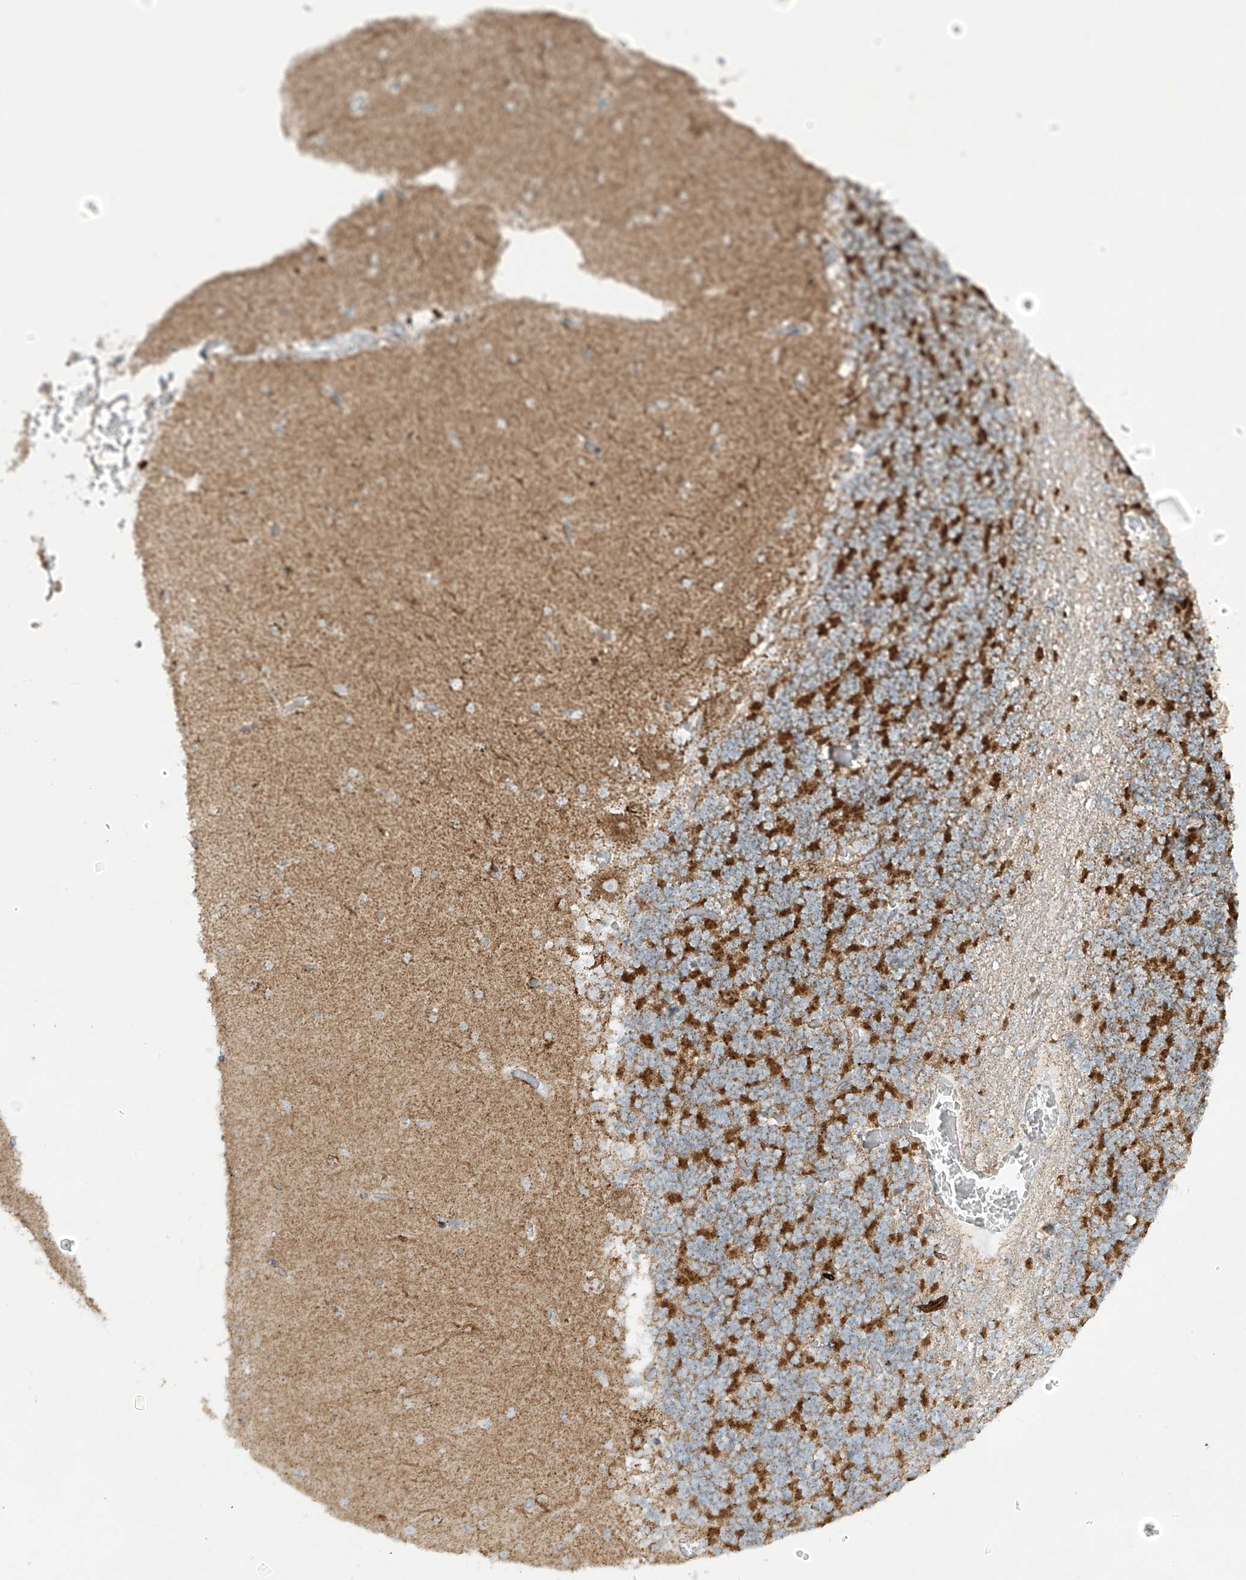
{"staining": {"intensity": "strong", "quantity": "25%-75%", "location": "cytoplasmic/membranous"}, "tissue": "cerebellum", "cell_type": "Cells in granular layer", "image_type": "normal", "snomed": [{"axis": "morphology", "description": "Normal tissue, NOS"}, {"axis": "topography", "description": "Cerebellum"}], "caption": "Immunohistochemical staining of unremarkable human cerebellum demonstrates high levels of strong cytoplasmic/membranous staining in about 25%-75% of cells in granular layer.", "gene": "SMDT1", "patient": {"sex": "female", "age": 28}}